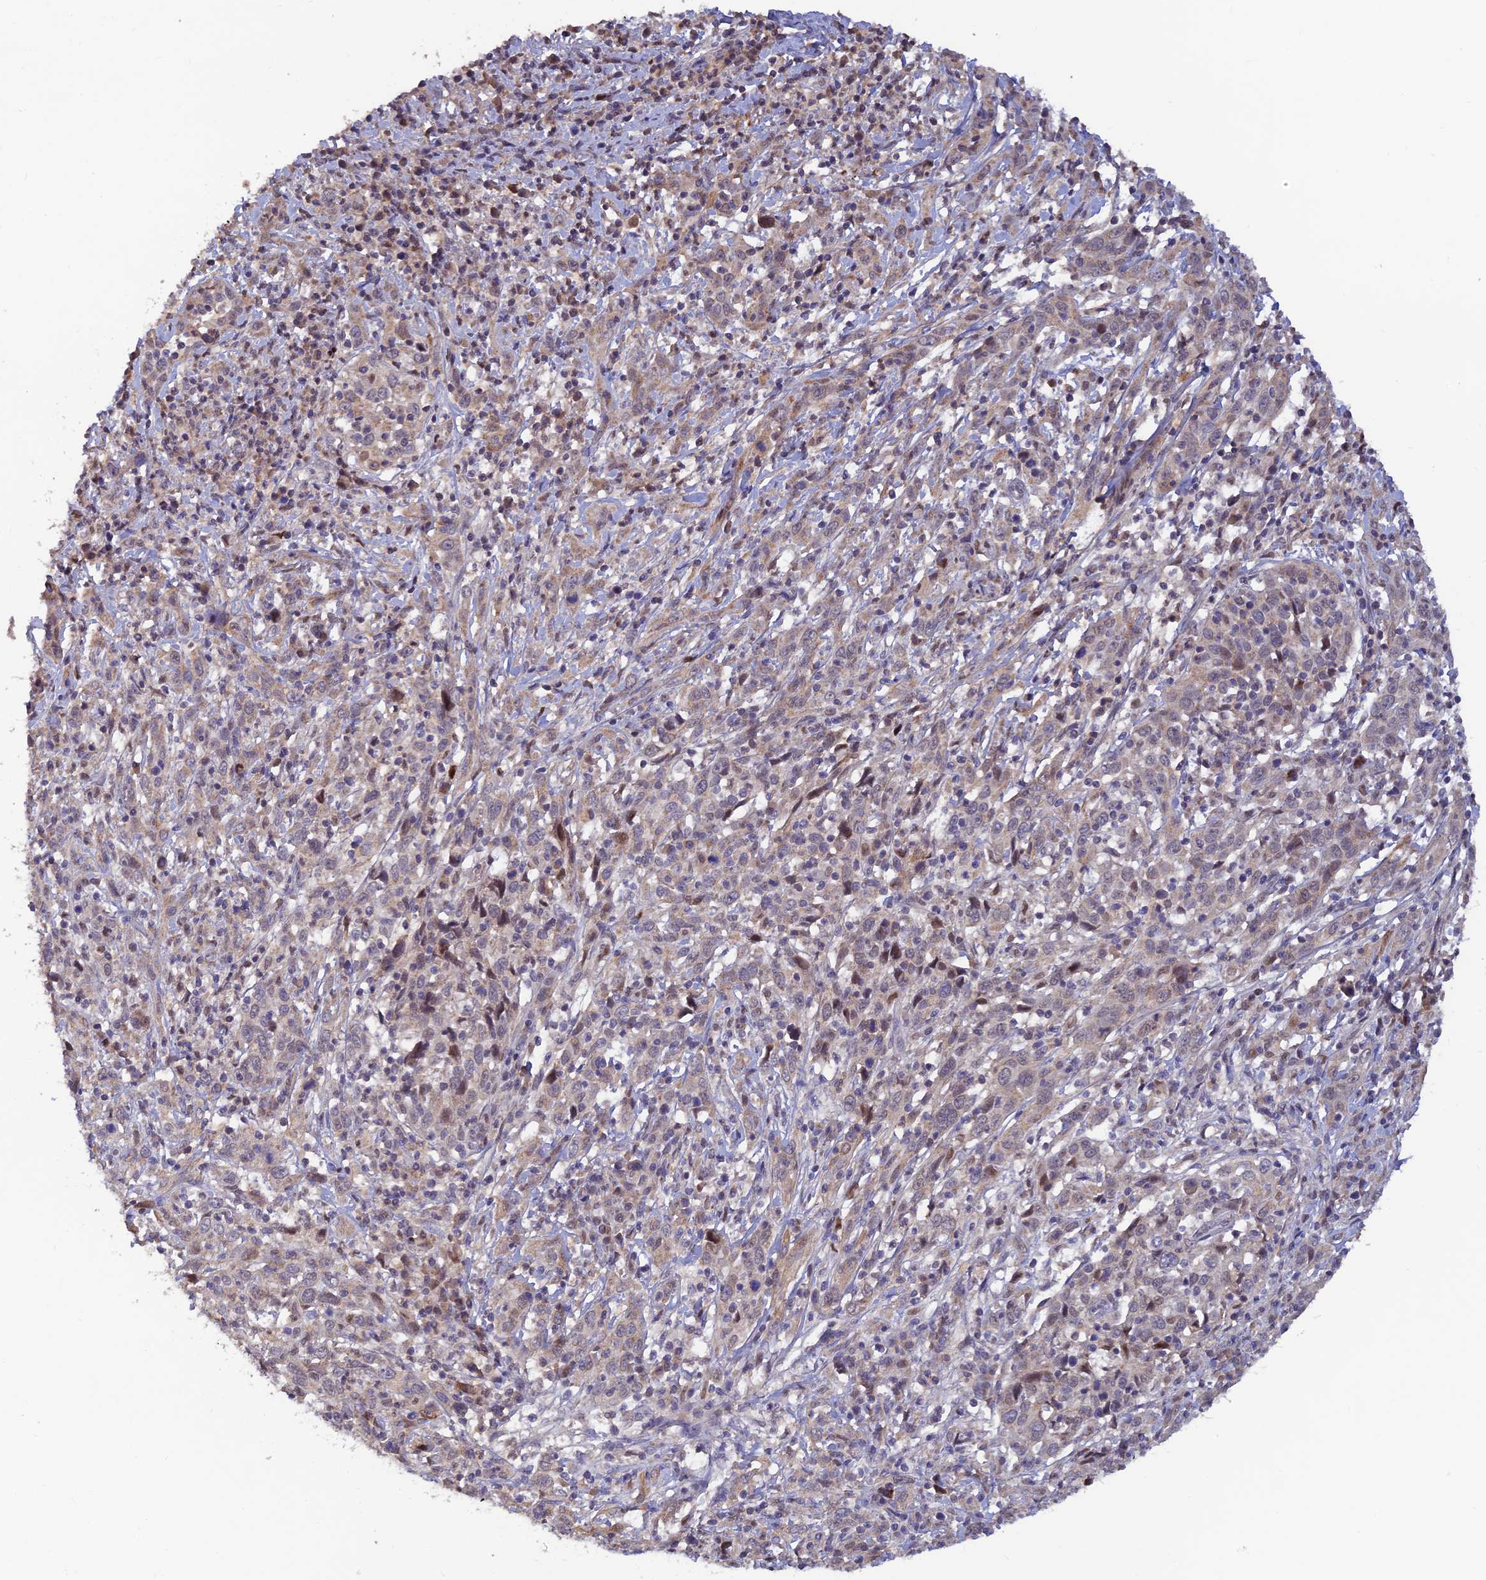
{"staining": {"intensity": "weak", "quantity": "<25%", "location": "cytoplasmic/membranous"}, "tissue": "cervical cancer", "cell_type": "Tumor cells", "image_type": "cancer", "snomed": [{"axis": "morphology", "description": "Squamous cell carcinoma, NOS"}, {"axis": "topography", "description": "Cervix"}], "caption": "Tumor cells show no significant staining in squamous cell carcinoma (cervical).", "gene": "FASTKD5", "patient": {"sex": "female", "age": 46}}